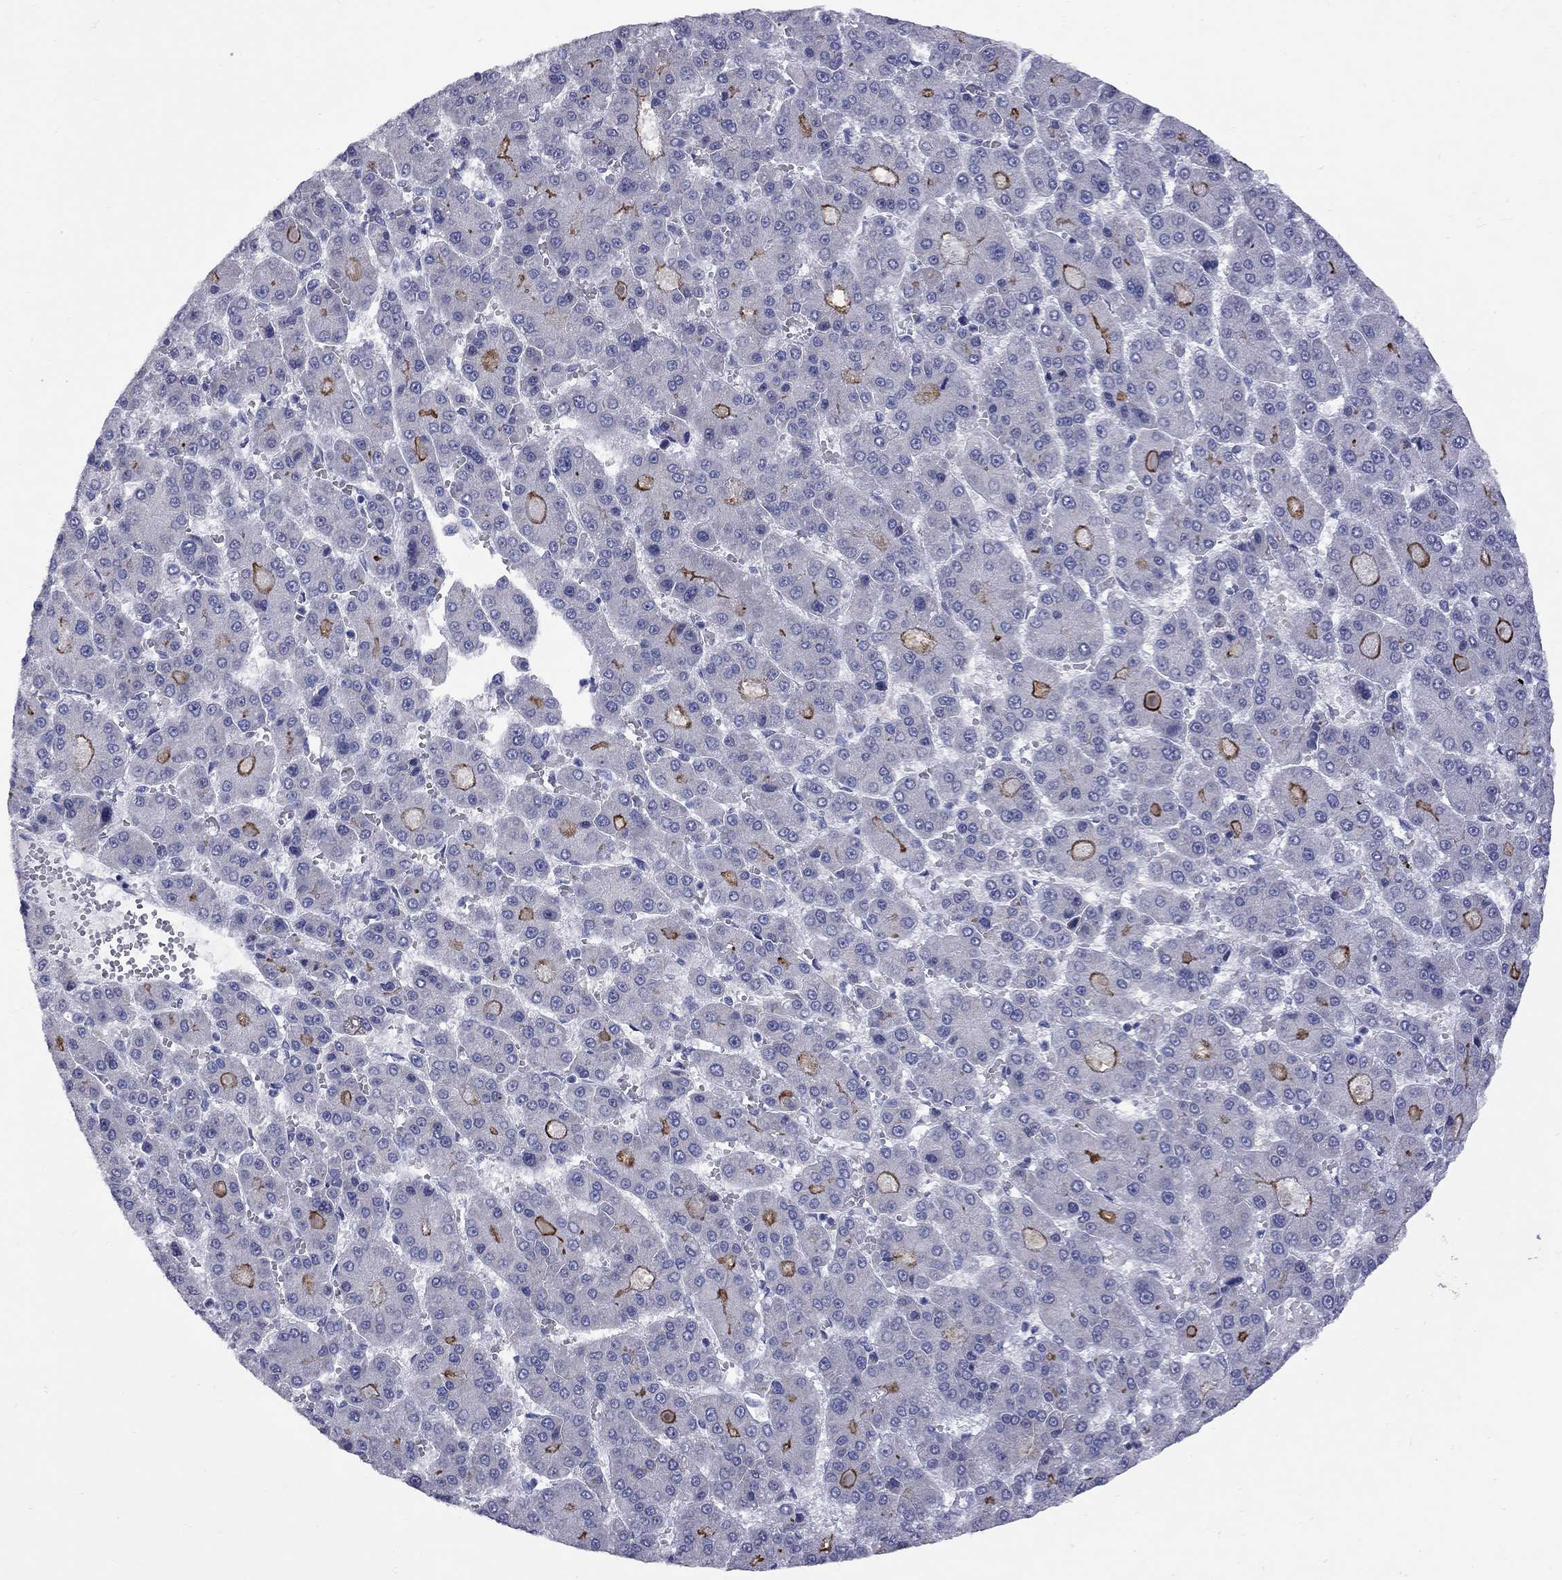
{"staining": {"intensity": "strong", "quantity": "<25%", "location": "cytoplasmic/membranous"}, "tissue": "liver cancer", "cell_type": "Tumor cells", "image_type": "cancer", "snomed": [{"axis": "morphology", "description": "Carcinoma, Hepatocellular, NOS"}, {"axis": "topography", "description": "Liver"}], "caption": "Strong cytoplasmic/membranous positivity is seen in about <25% of tumor cells in liver cancer (hepatocellular carcinoma). The staining was performed using DAB (3,3'-diaminobenzidine), with brown indicating positive protein expression. Nuclei are stained blue with hematoxylin.", "gene": "ABCB4", "patient": {"sex": "male", "age": 70}}